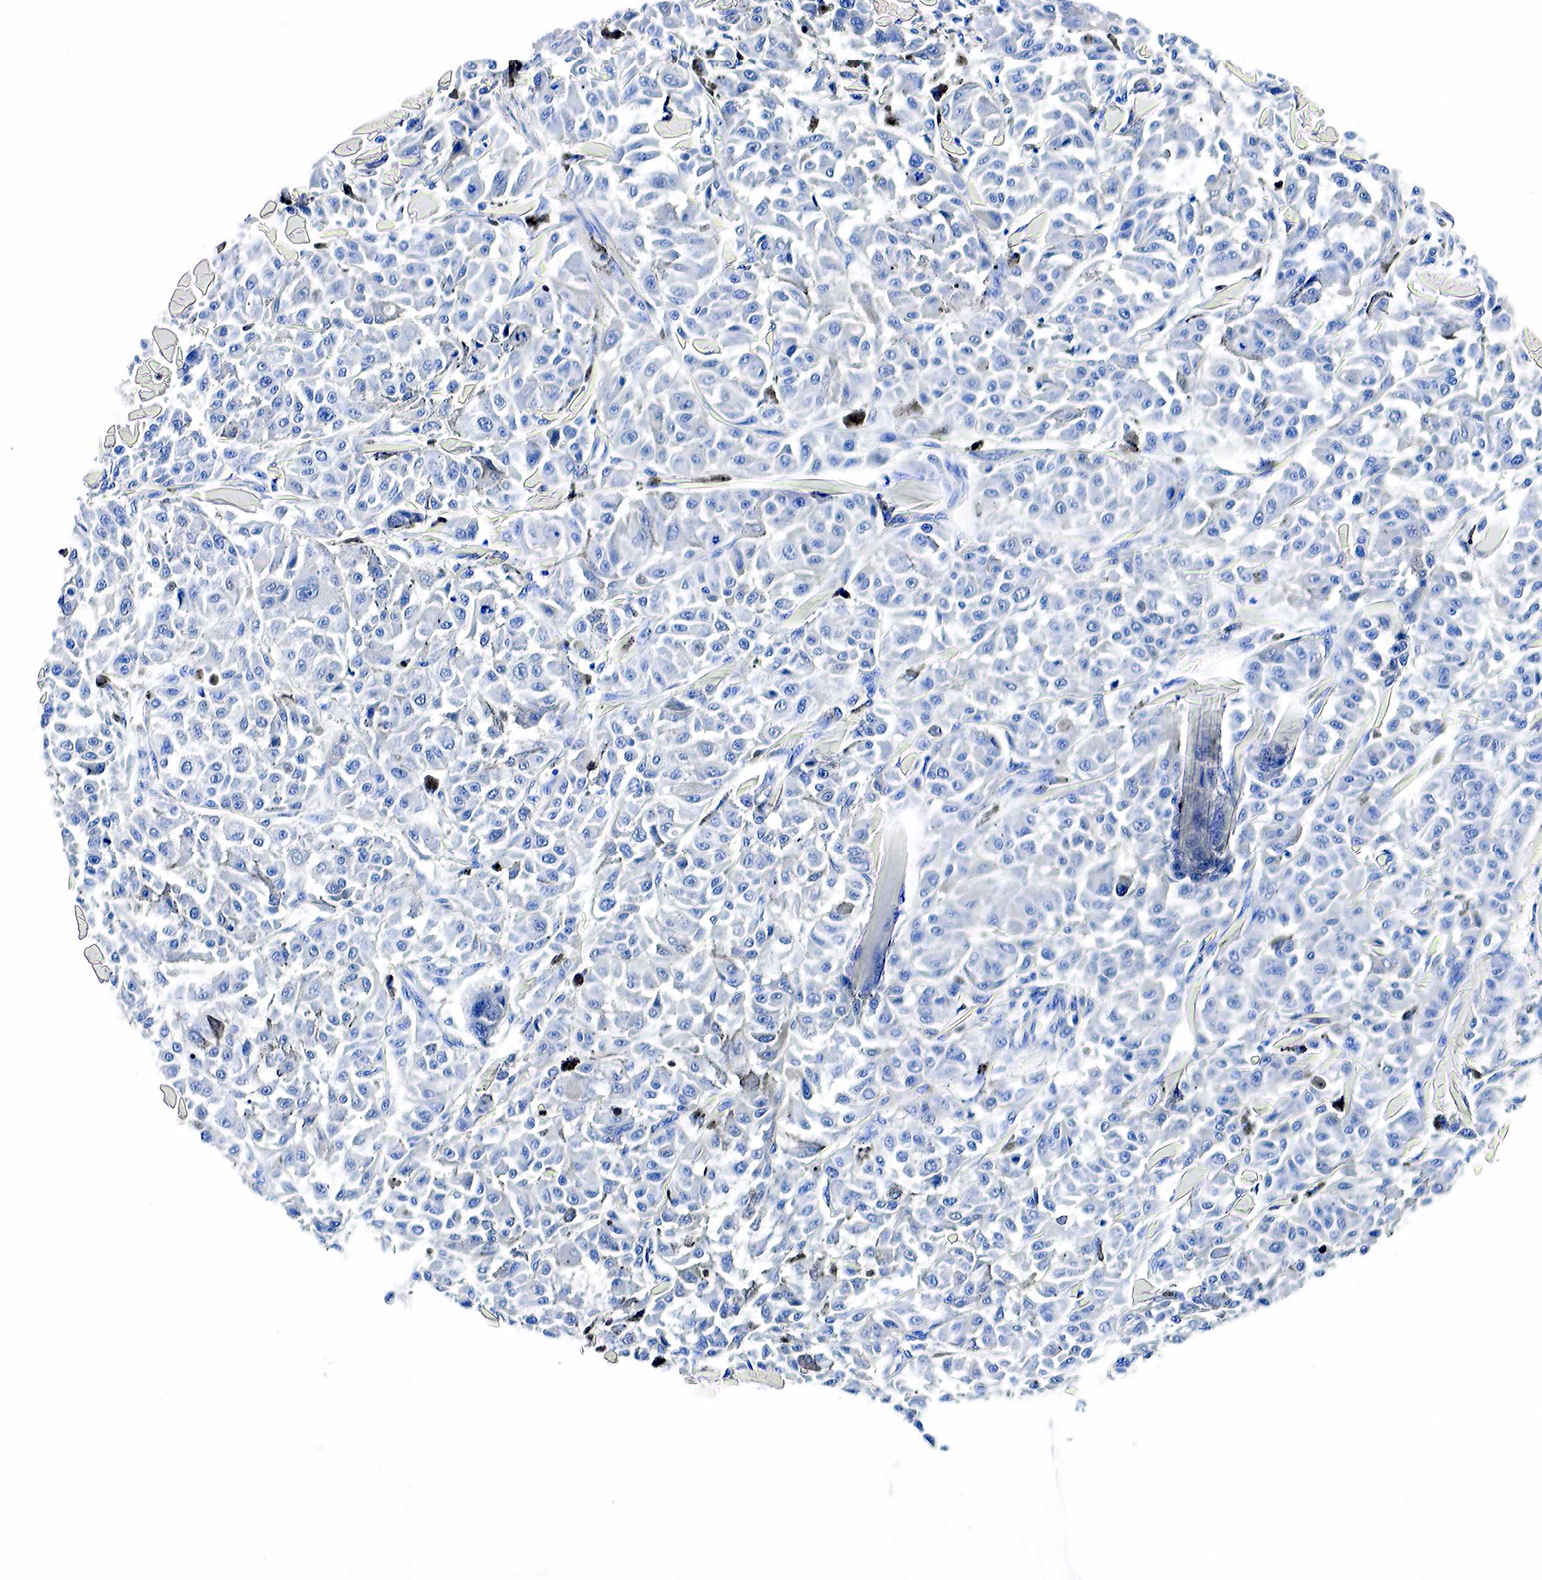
{"staining": {"intensity": "negative", "quantity": "none", "location": "none"}, "tissue": "melanoma", "cell_type": "Tumor cells", "image_type": "cancer", "snomed": [{"axis": "morphology", "description": "Malignant melanoma, NOS"}, {"axis": "topography", "description": "Skin"}], "caption": "Protein analysis of malignant melanoma exhibits no significant positivity in tumor cells. (DAB immunohistochemistry with hematoxylin counter stain).", "gene": "ACP3", "patient": {"sex": "female", "age": 64}}